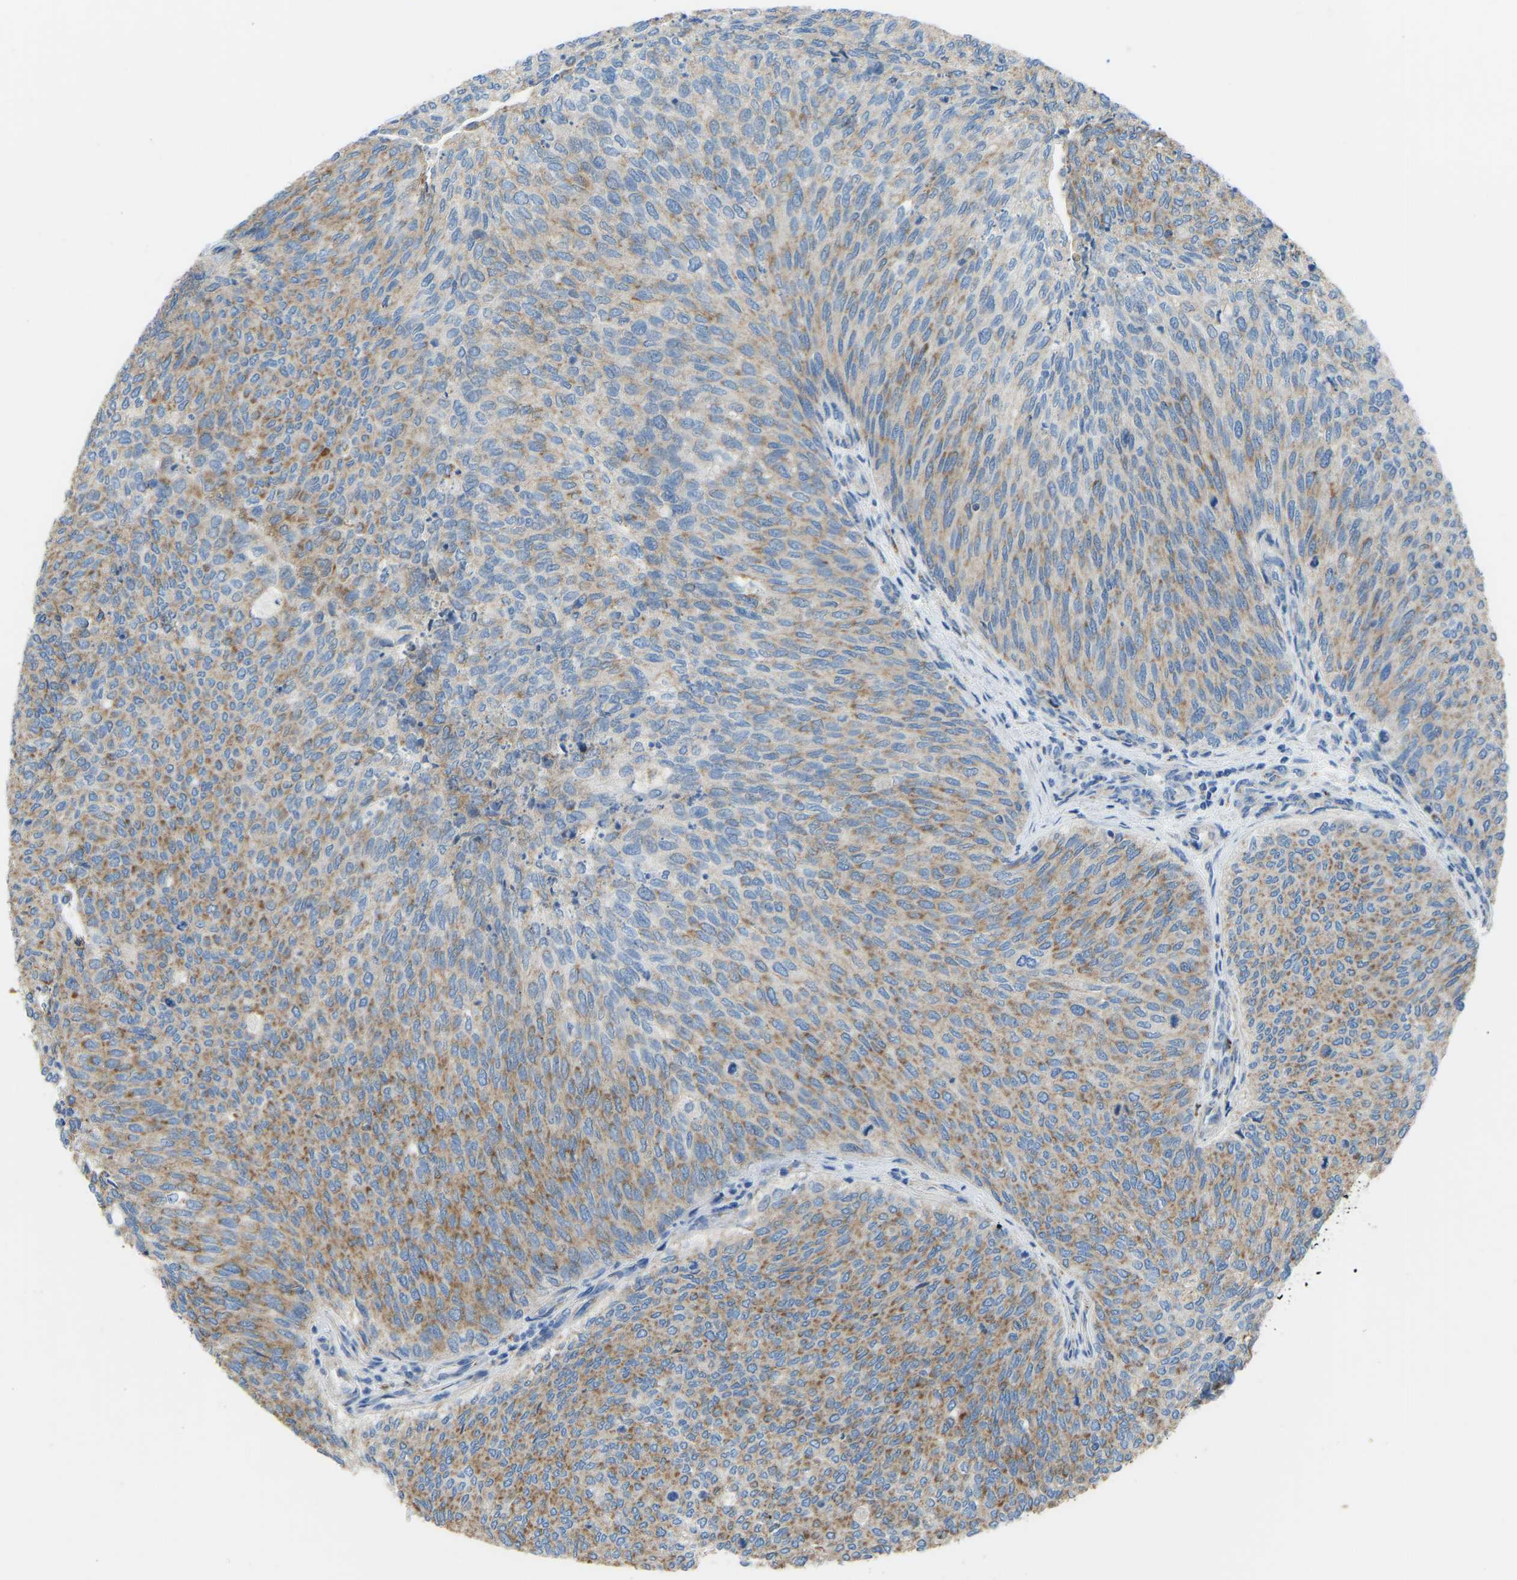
{"staining": {"intensity": "moderate", "quantity": ">75%", "location": "cytoplasmic/membranous"}, "tissue": "urothelial cancer", "cell_type": "Tumor cells", "image_type": "cancer", "snomed": [{"axis": "morphology", "description": "Urothelial carcinoma, Low grade"}, {"axis": "topography", "description": "Urinary bladder"}], "caption": "Low-grade urothelial carcinoma stained with DAB (3,3'-diaminobenzidine) IHC displays medium levels of moderate cytoplasmic/membranous staining in about >75% of tumor cells.", "gene": "SMIM20", "patient": {"sex": "female", "age": 79}}